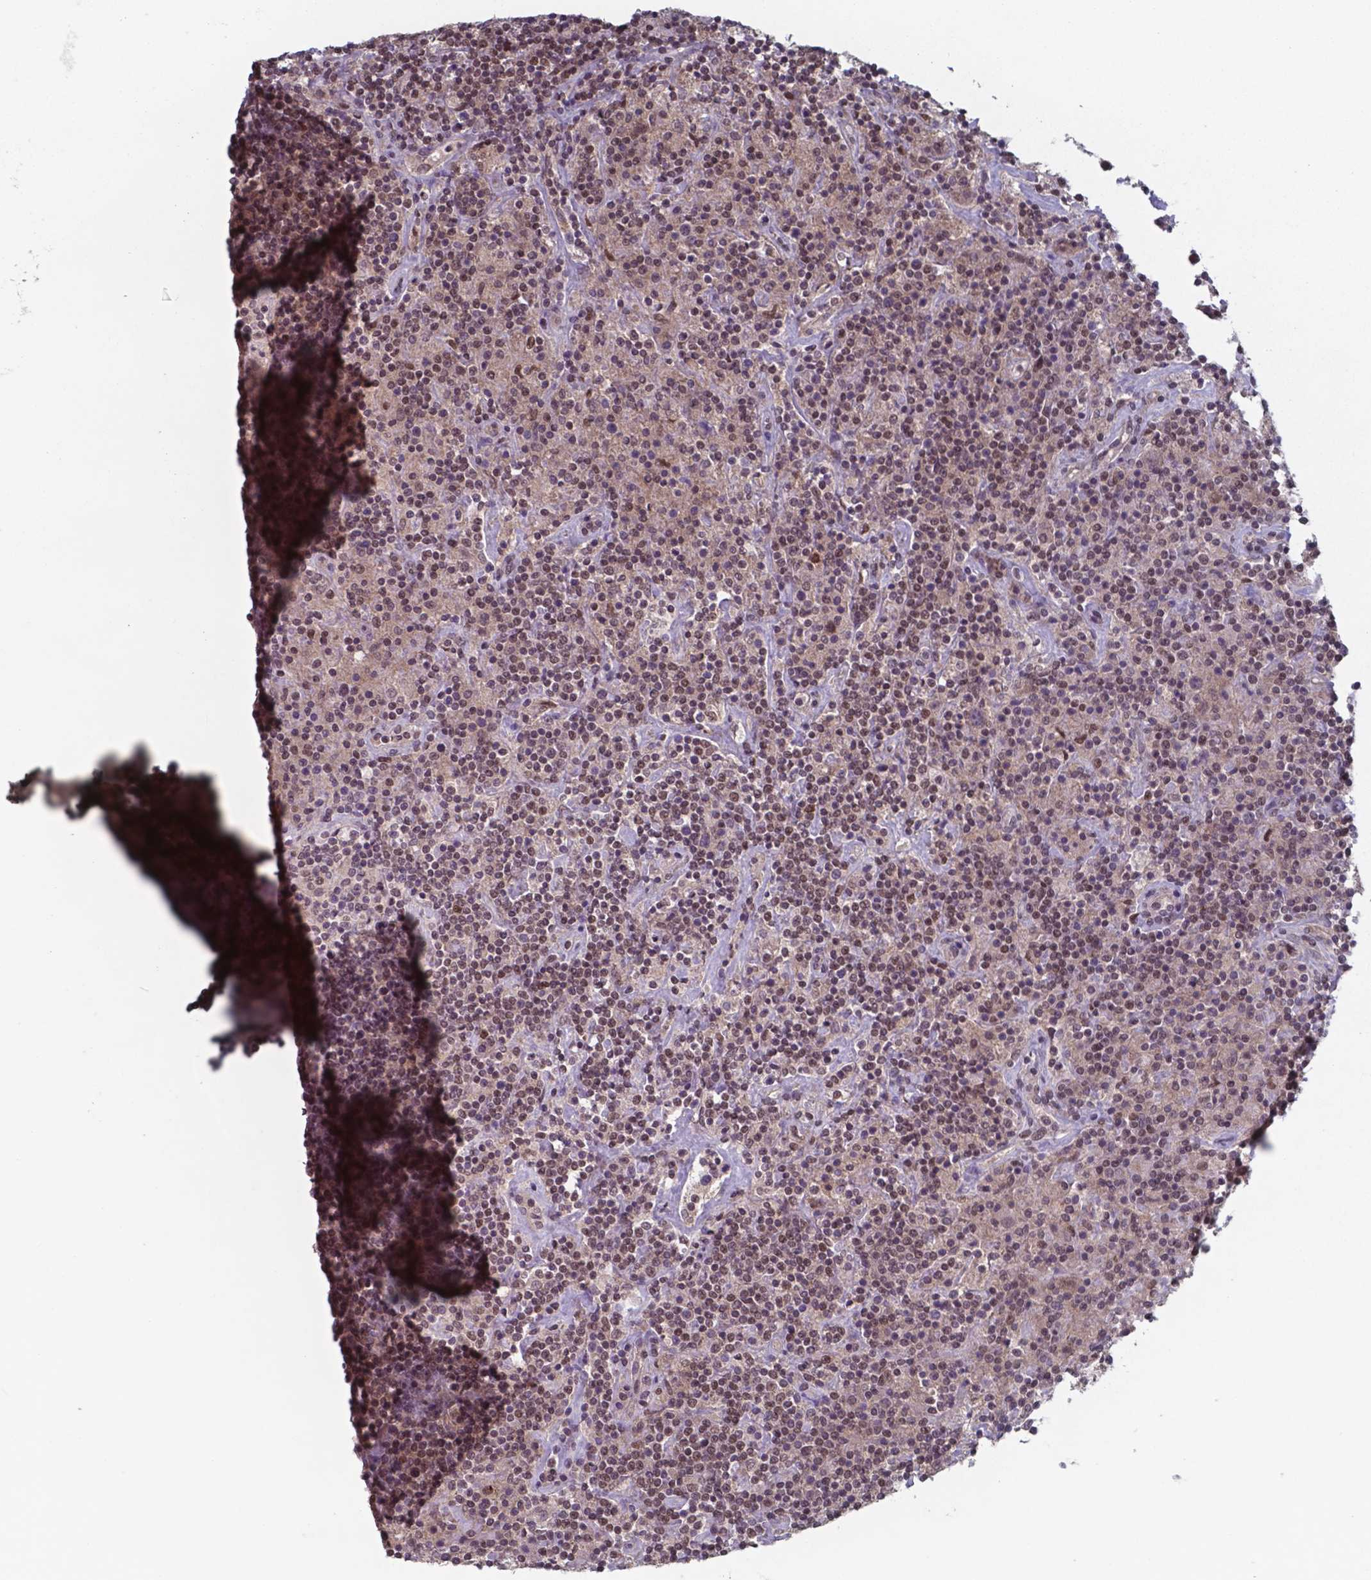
{"staining": {"intensity": "weak", "quantity": ">75%", "location": "nuclear"}, "tissue": "lymphoma", "cell_type": "Tumor cells", "image_type": "cancer", "snomed": [{"axis": "morphology", "description": "Hodgkin's disease, NOS"}, {"axis": "topography", "description": "Lymph node"}], "caption": "Immunohistochemical staining of human Hodgkin's disease exhibits low levels of weak nuclear protein positivity in about >75% of tumor cells.", "gene": "UBA1", "patient": {"sex": "male", "age": 70}}